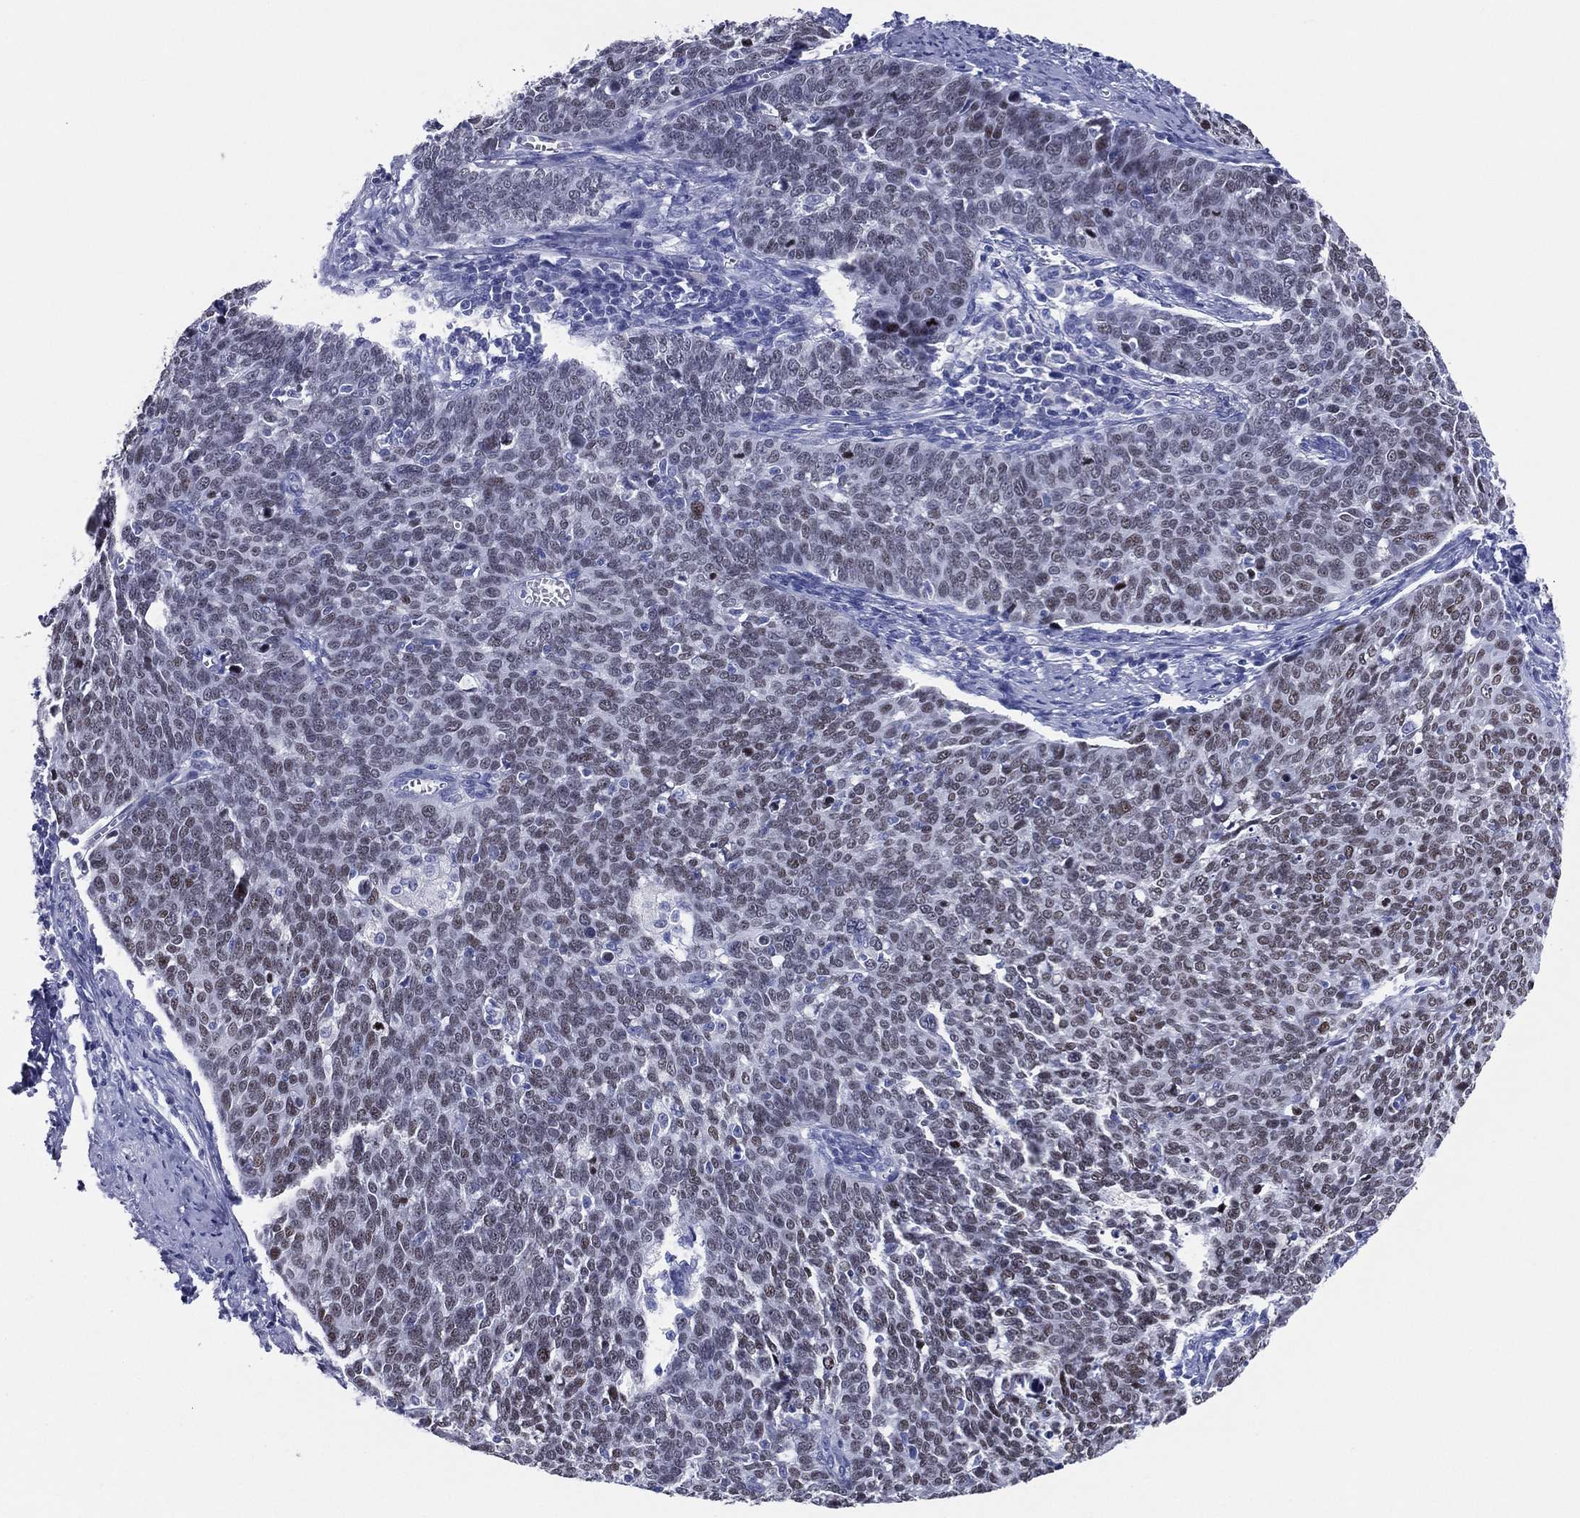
{"staining": {"intensity": "strong", "quantity": "<25%", "location": "nuclear"}, "tissue": "cervical cancer", "cell_type": "Tumor cells", "image_type": "cancer", "snomed": [{"axis": "morphology", "description": "Normal tissue, NOS"}, {"axis": "morphology", "description": "Squamous cell carcinoma, NOS"}, {"axis": "topography", "description": "Cervix"}], "caption": "Strong nuclear protein positivity is present in about <25% of tumor cells in cervical cancer (squamous cell carcinoma). The staining was performed using DAB (3,3'-diaminobenzidine), with brown indicating positive protein expression. Nuclei are stained blue with hematoxylin.", "gene": "TFAP2A", "patient": {"sex": "female", "age": 39}}